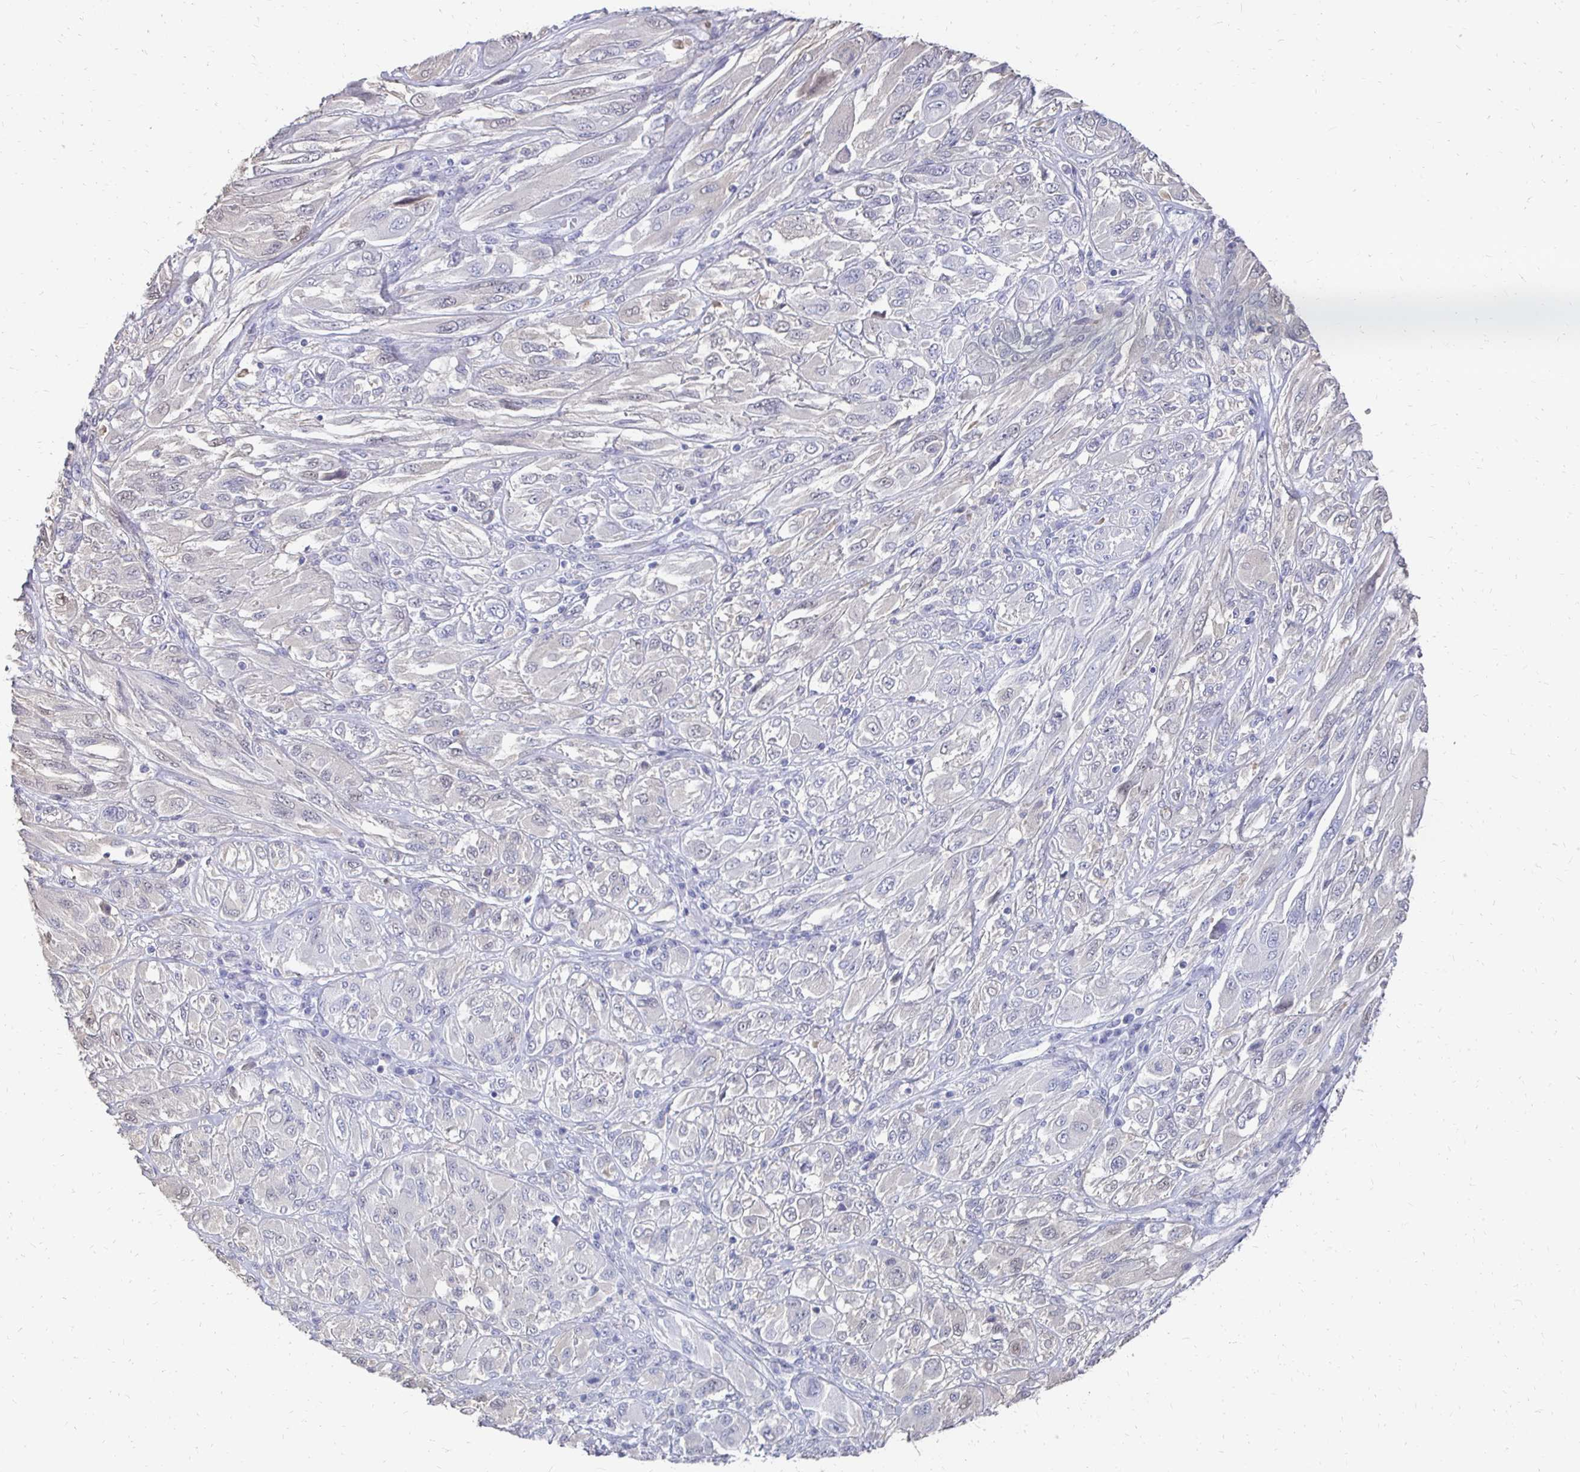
{"staining": {"intensity": "negative", "quantity": "none", "location": "none"}, "tissue": "melanoma", "cell_type": "Tumor cells", "image_type": "cancer", "snomed": [{"axis": "morphology", "description": "Malignant melanoma, NOS"}, {"axis": "topography", "description": "Skin"}], "caption": "Micrograph shows no protein staining in tumor cells of melanoma tissue.", "gene": "SYCP3", "patient": {"sex": "female", "age": 91}}